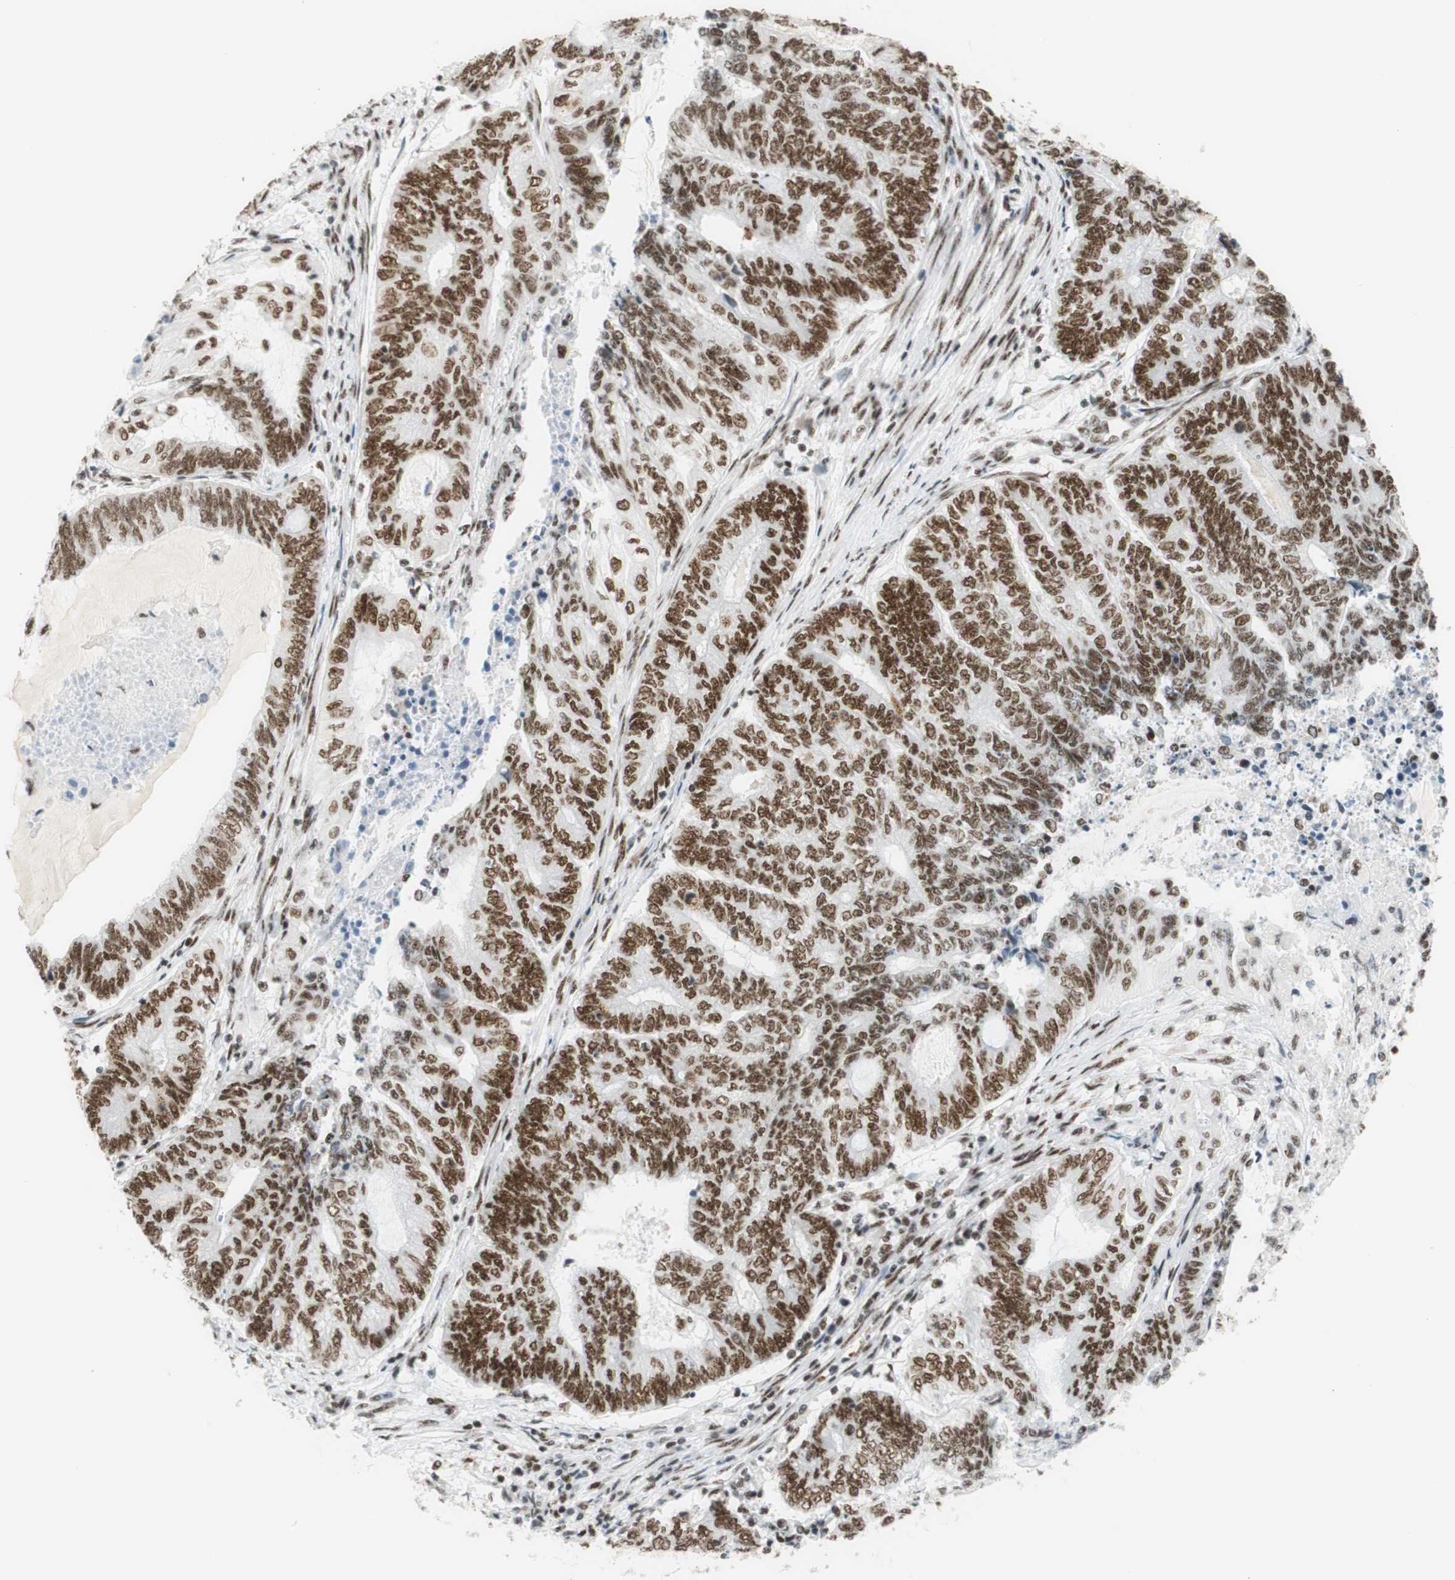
{"staining": {"intensity": "moderate", "quantity": "25%-75%", "location": "nuclear"}, "tissue": "endometrial cancer", "cell_type": "Tumor cells", "image_type": "cancer", "snomed": [{"axis": "morphology", "description": "Adenocarcinoma, NOS"}, {"axis": "topography", "description": "Uterus"}, {"axis": "topography", "description": "Endometrium"}], "caption": "DAB immunohistochemical staining of human endometrial cancer displays moderate nuclear protein expression in approximately 25%-75% of tumor cells.", "gene": "RNF20", "patient": {"sex": "female", "age": 70}}